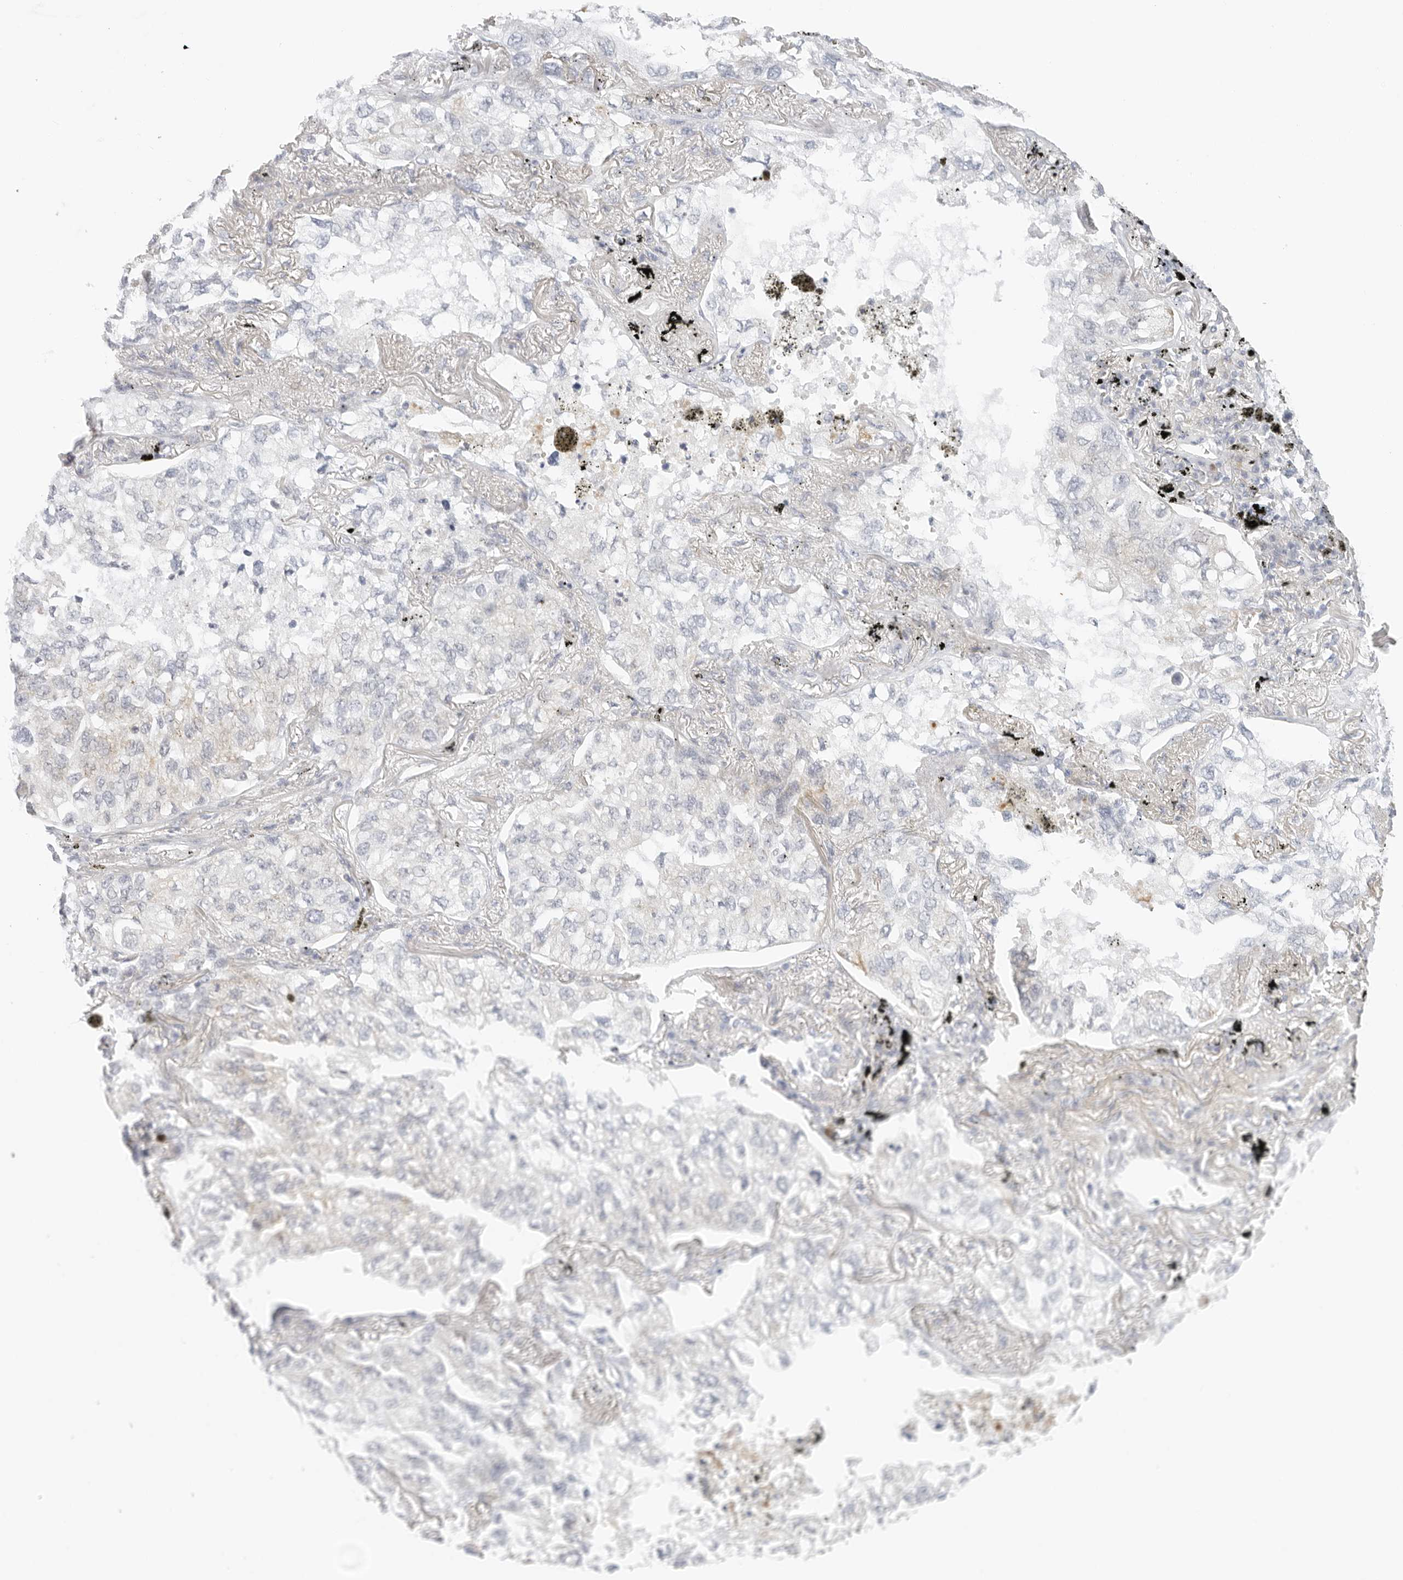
{"staining": {"intensity": "negative", "quantity": "none", "location": "none"}, "tissue": "lung cancer", "cell_type": "Tumor cells", "image_type": "cancer", "snomed": [{"axis": "morphology", "description": "Adenocarcinoma, NOS"}, {"axis": "topography", "description": "Lung"}], "caption": "There is no significant staining in tumor cells of adenocarcinoma (lung).", "gene": "RC3H1", "patient": {"sex": "male", "age": 65}}